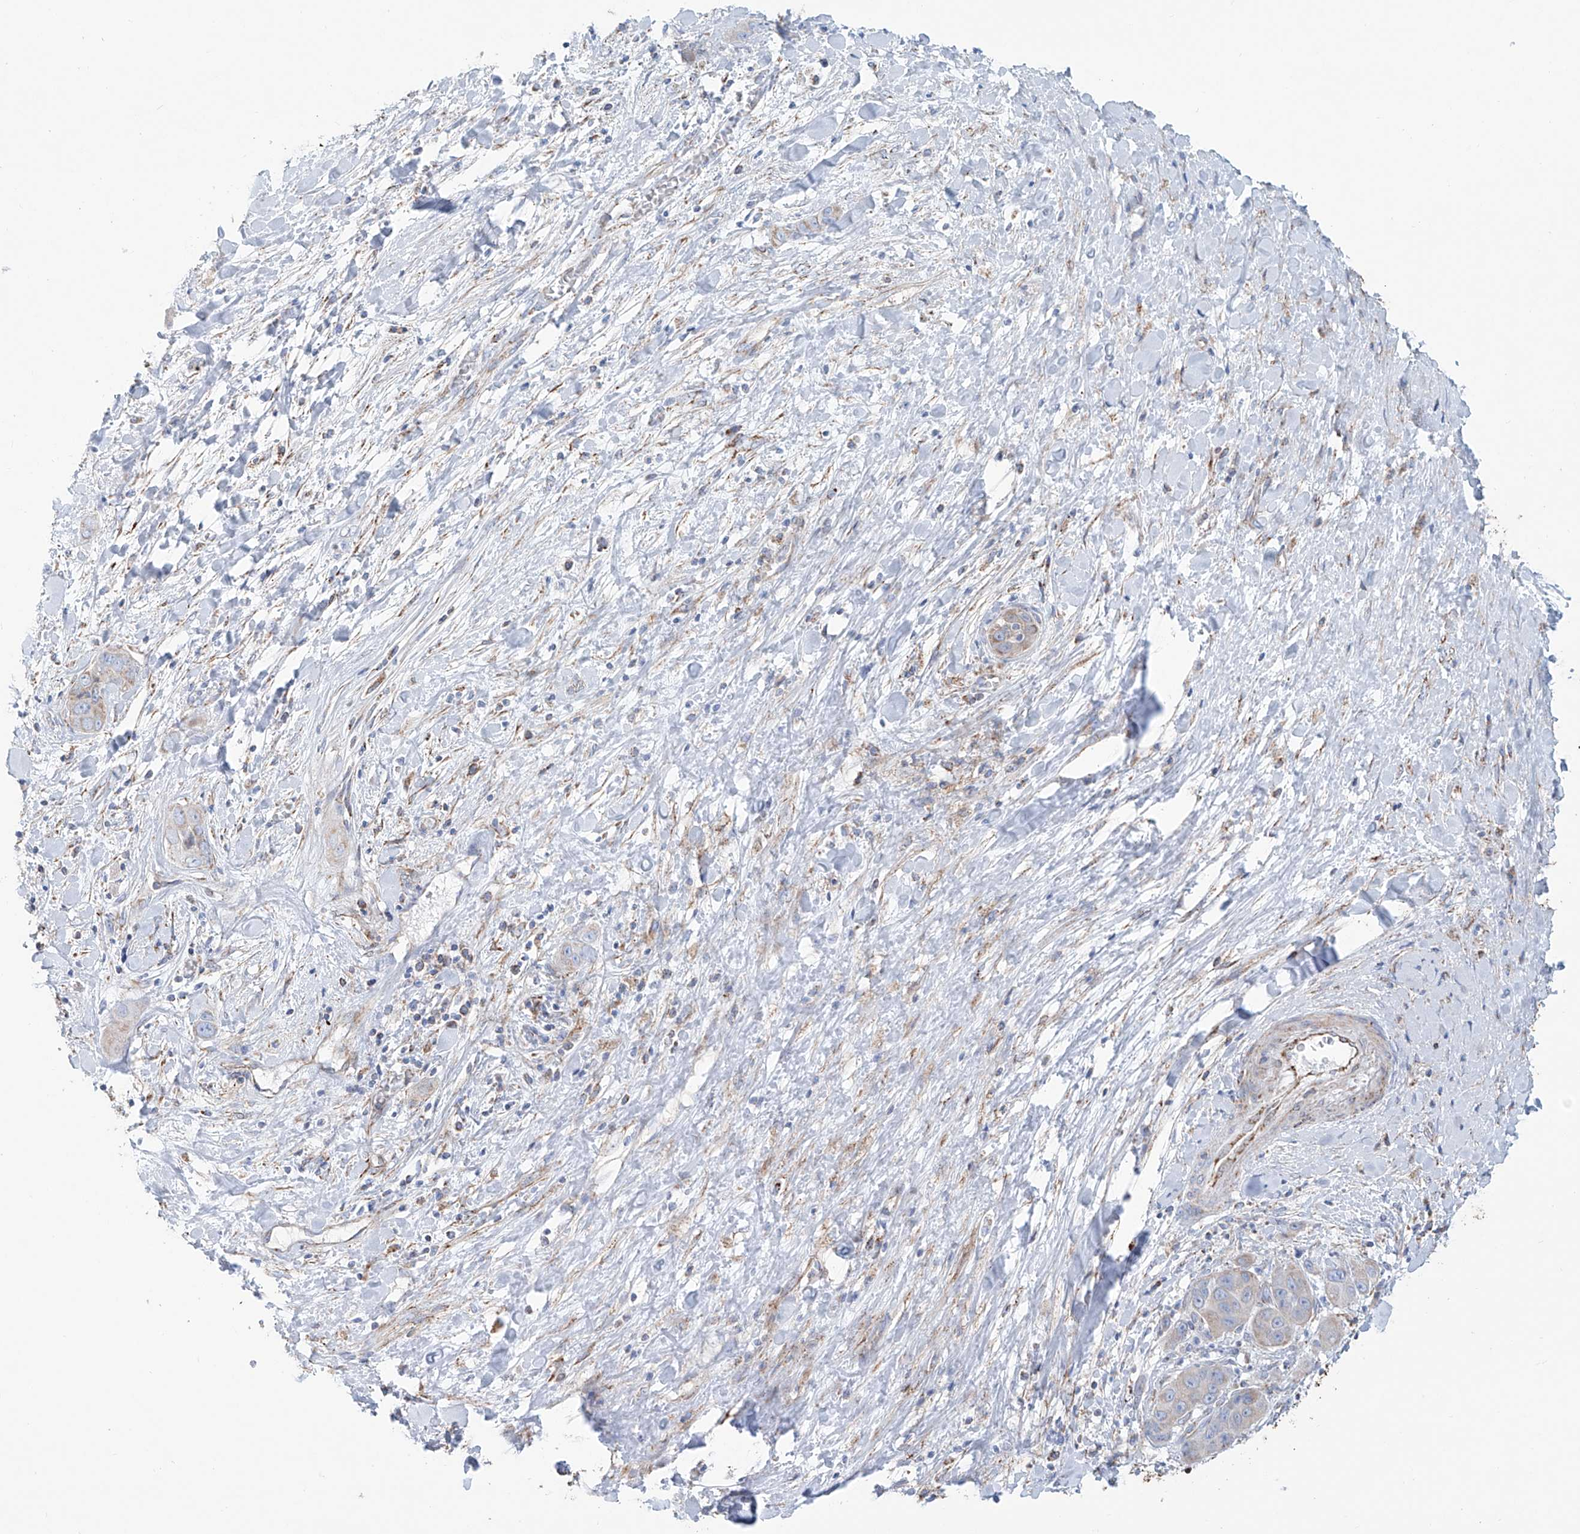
{"staining": {"intensity": "weak", "quantity": "25%-75%", "location": "cytoplasmic/membranous"}, "tissue": "liver cancer", "cell_type": "Tumor cells", "image_type": "cancer", "snomed": [{"axis": "morphology", "description": "Cholangiocarcinoma"}, {"axis": "topography", "description": "Liver"}], "caption": "Protein analysis of cholangiocarcinoma (liver) tissue shows weak cytoplasmic/membranous staining in about 25%-75% of tumor cells.", "gene": "ALDH6A1", "patient": {"sex": "female", "age": 52}}